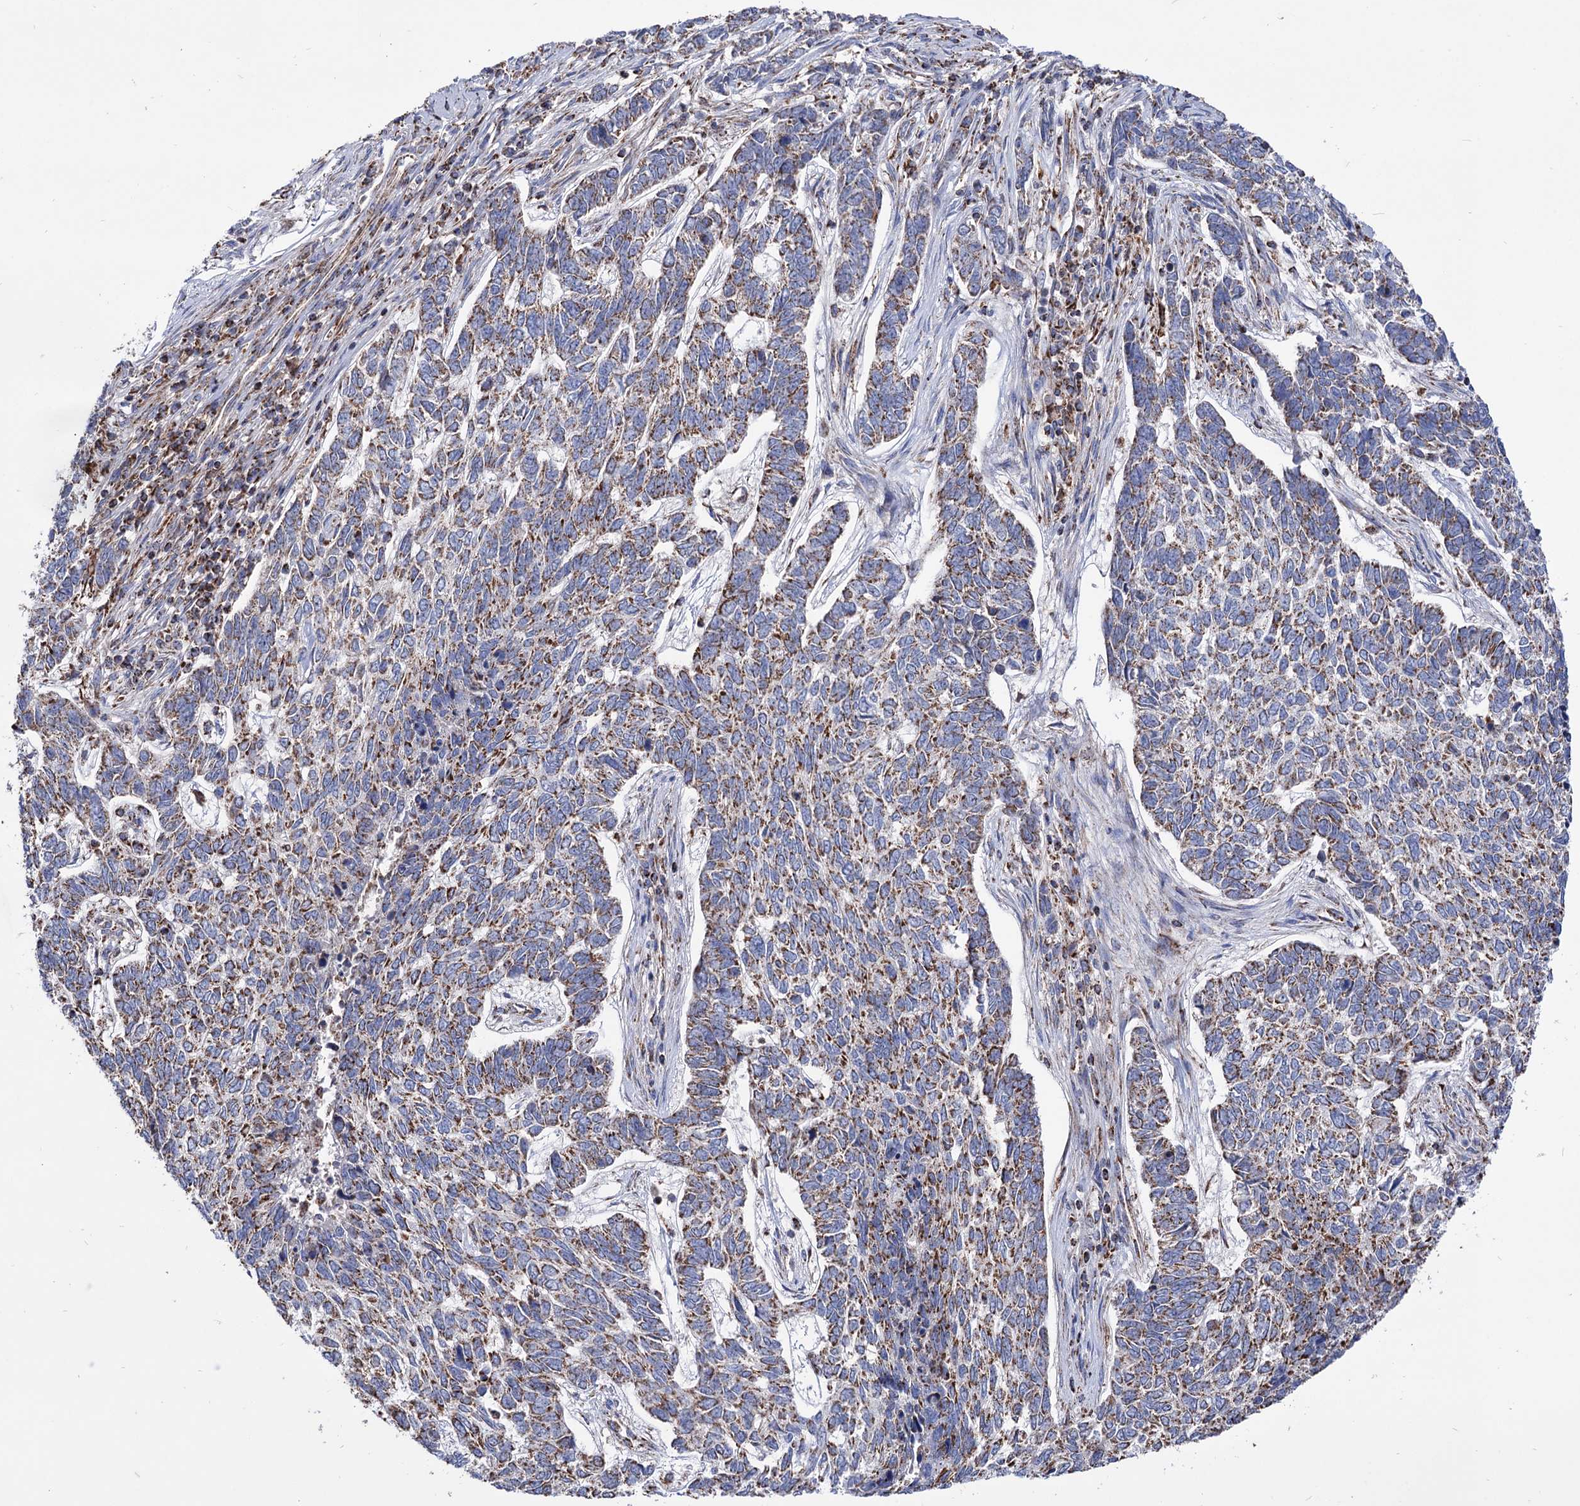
{"staining": {"intensity": "moderate", "quantity": ">75%", "location": "cytoplasmic/membranous"}, "tissue": "skin cancer", "cell_type": "Tumor cells", "image_type": "cancer", "snomed": [{"axis": "morphology", "description": "Basal cell carcinoma"}, {"axis": "topography", "description": "Skin"}], "caption": "High-power microscopy captured an IHC photomicrograph of skin cancer (basal cell carcinoma), revealing moderate cytoplasmic/membranous positivity in approximately >75% of tumor cells.", "gene": "ABHD10", "patient": {"sex": "female", "age": 65}}